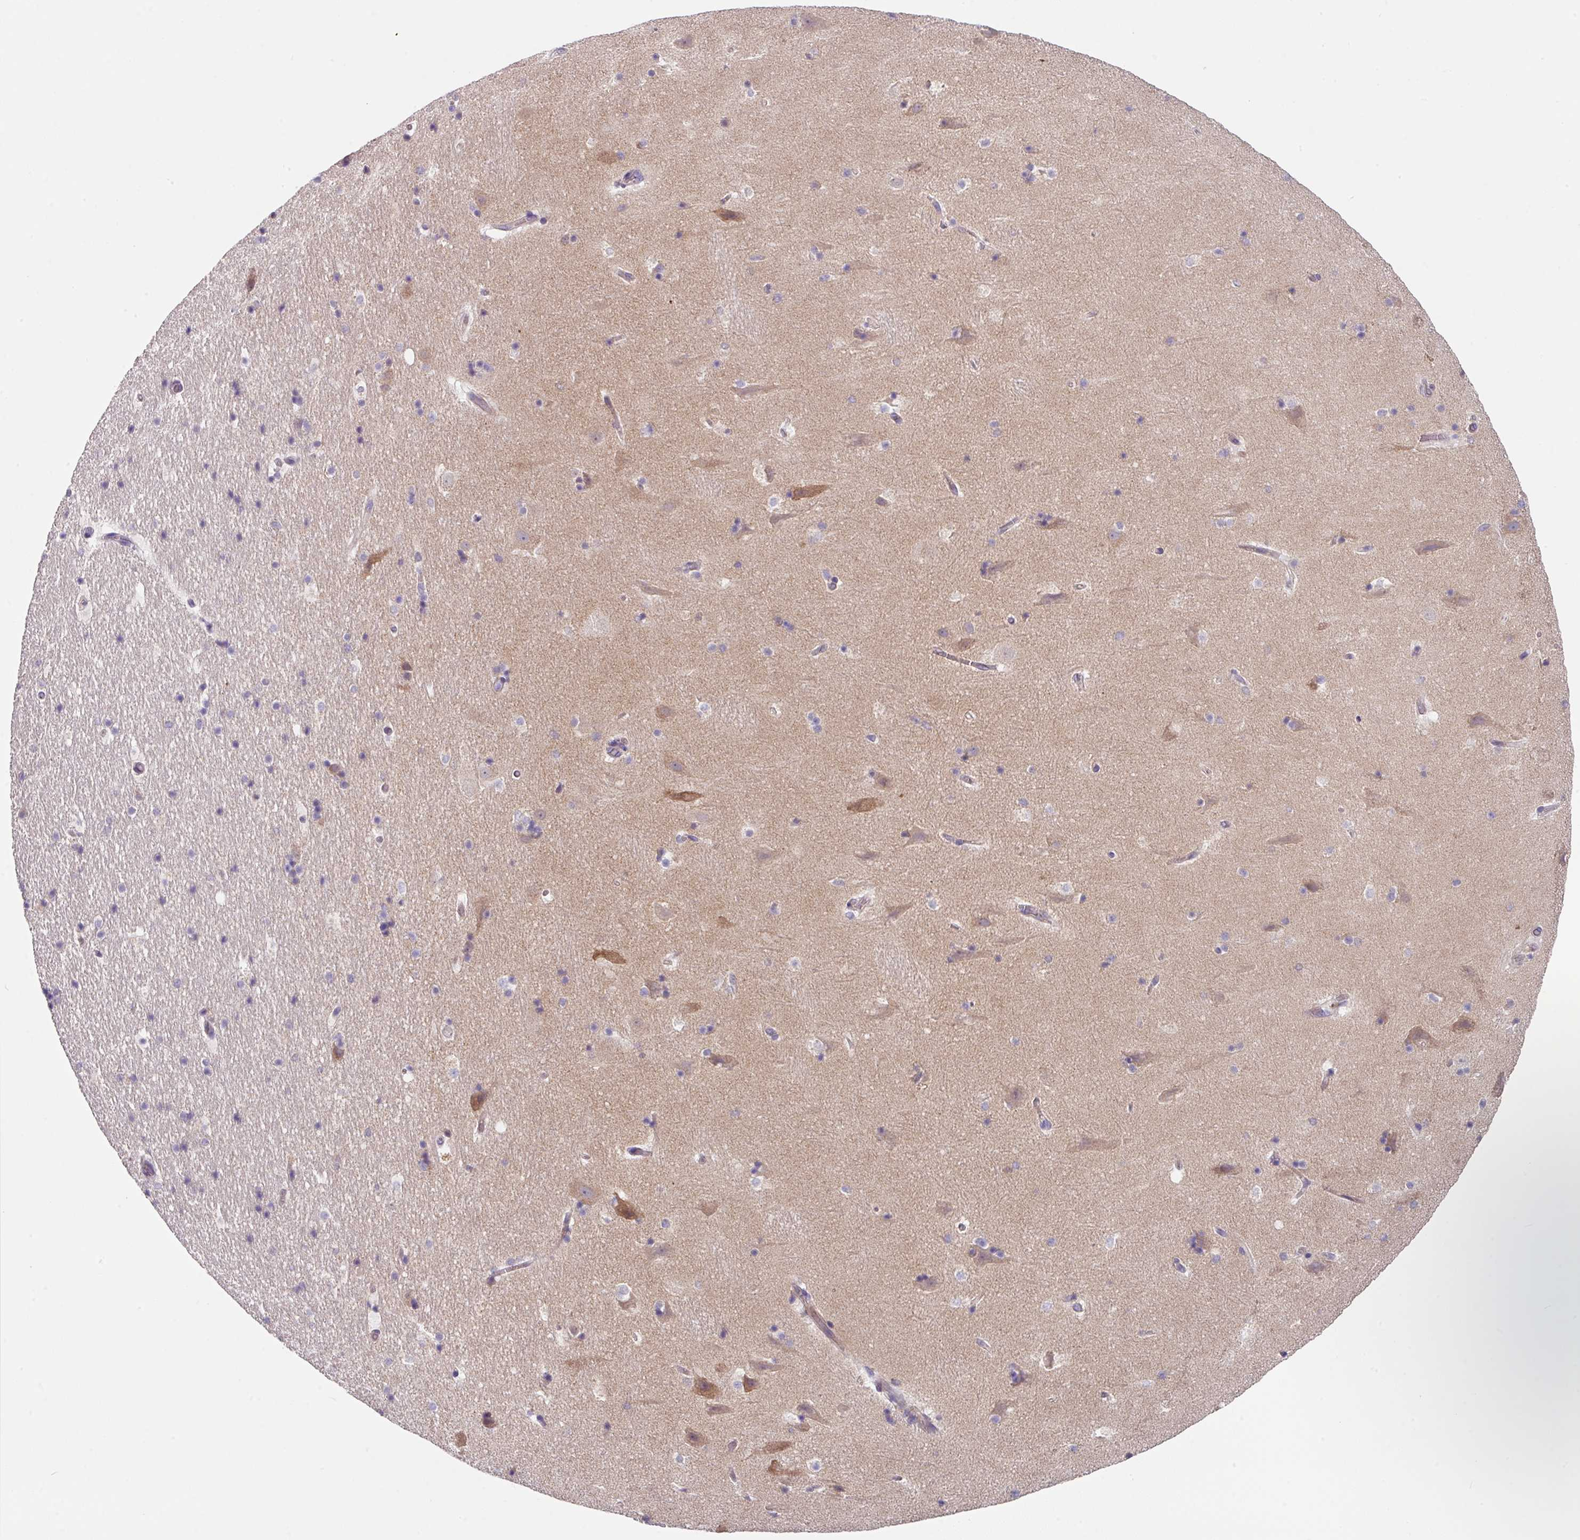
{"staining": {"intensity": "negative", "quantity": "none", "location": "none"}, "tissue": "hippocampus", "cell_type": "Glial cells", "image_type": "normal", "snomed": [{"axis": "morphology", "description": "Normal tissue, NOS"}, {"axis": "topography", "description": "Hippocampus"}], "caption": "Human hippocampus stained for a protein using IHC reveals no positivity in glial cells.", "gene": "EIF4B", "patient": {"sex": "male", "age": 37}}